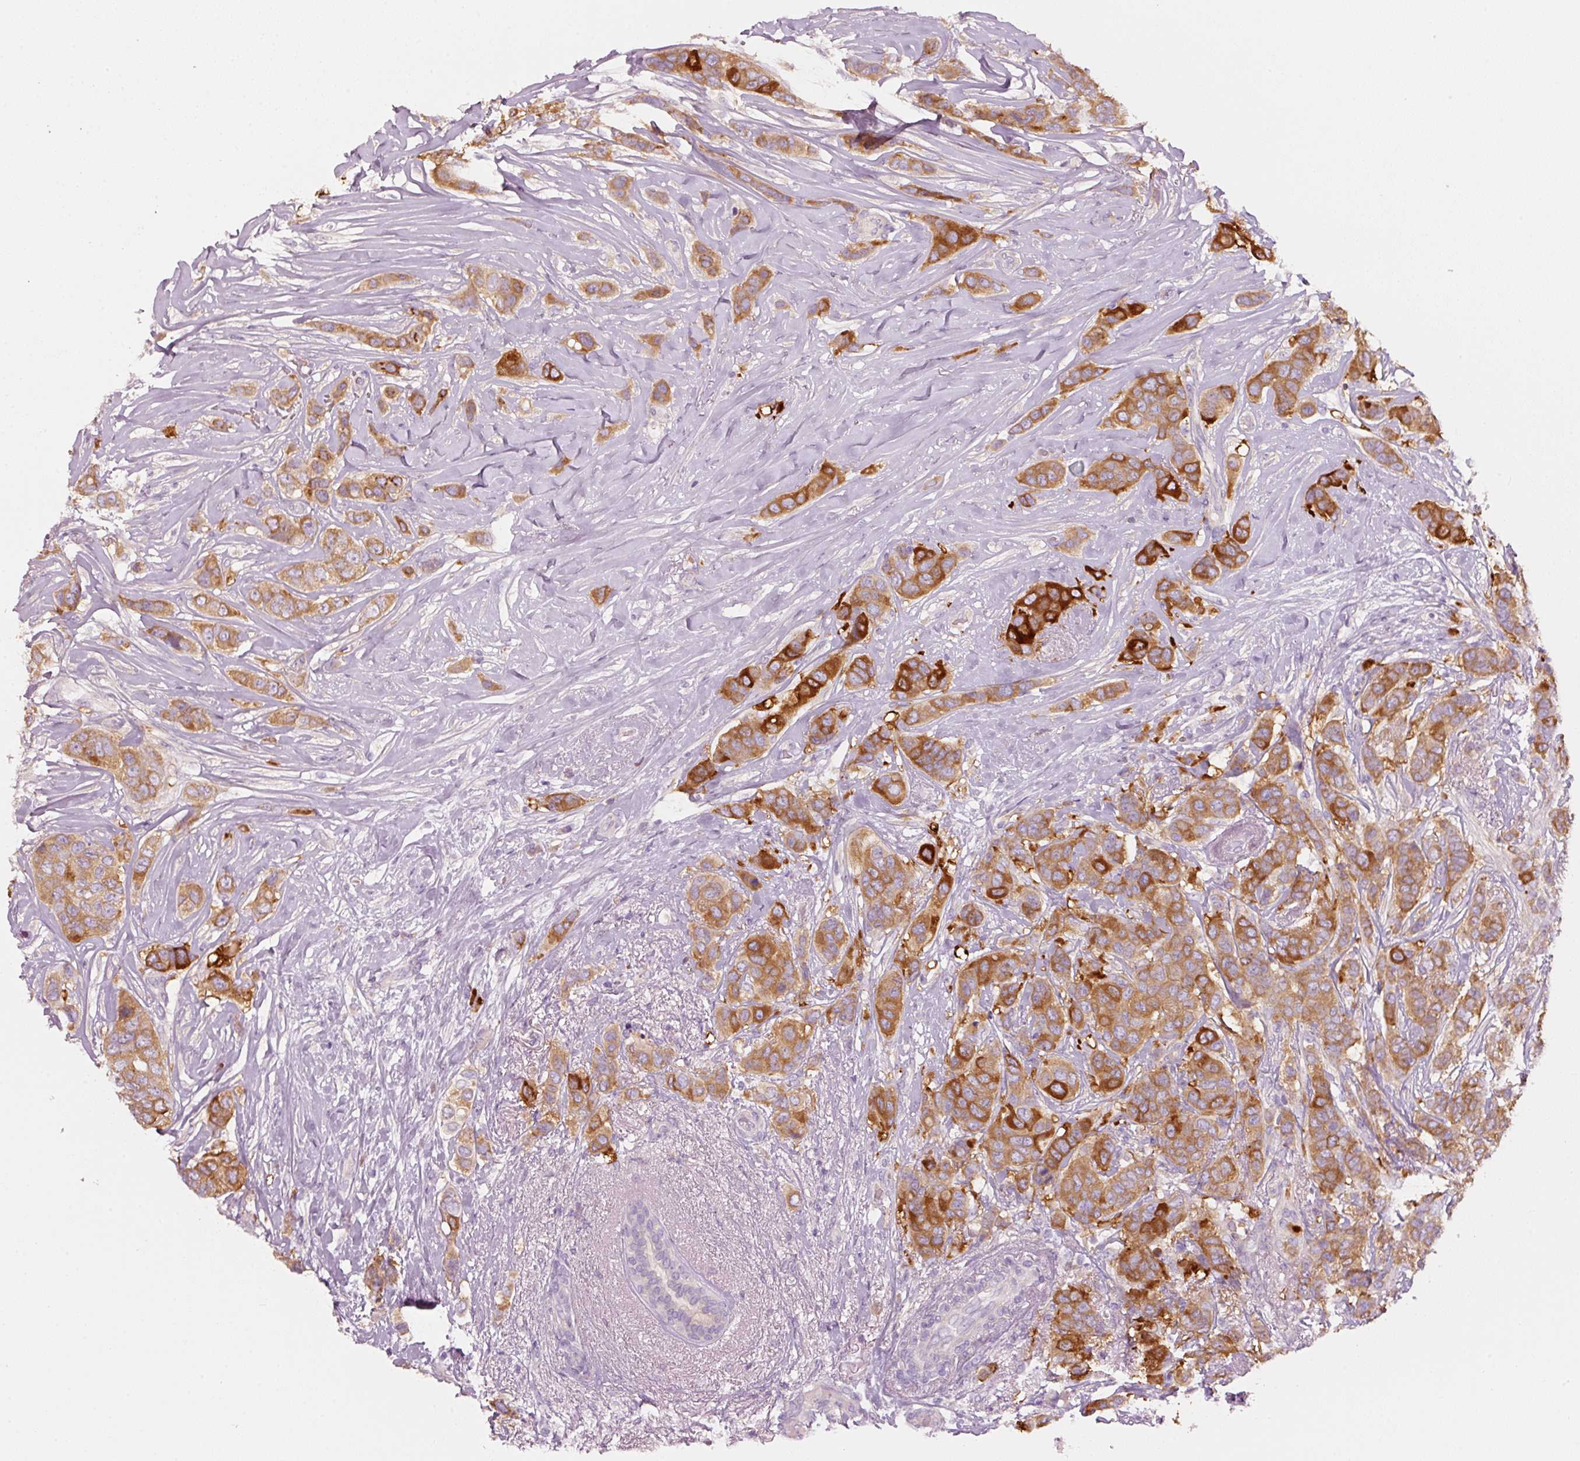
{"staining": {"intensity": "strong", "quantity": ">75%", "location": "cytoplasmic/membranous"}, "tissue": "breast cancer", "cell_type": "Tumor cells", "image_type": "cancer", "snomed": [{"axis": "morphology", "description": "Lobular carcinoma"}, {"axis": "topography", "description": "Breast"}], "caption": "Breast cancer stained for a protein reveals strong cytoplasmic/membranous positivity in tumor cells.", "gene": "PDXDC1", "patient": {"sex": "female", "age": 51}}